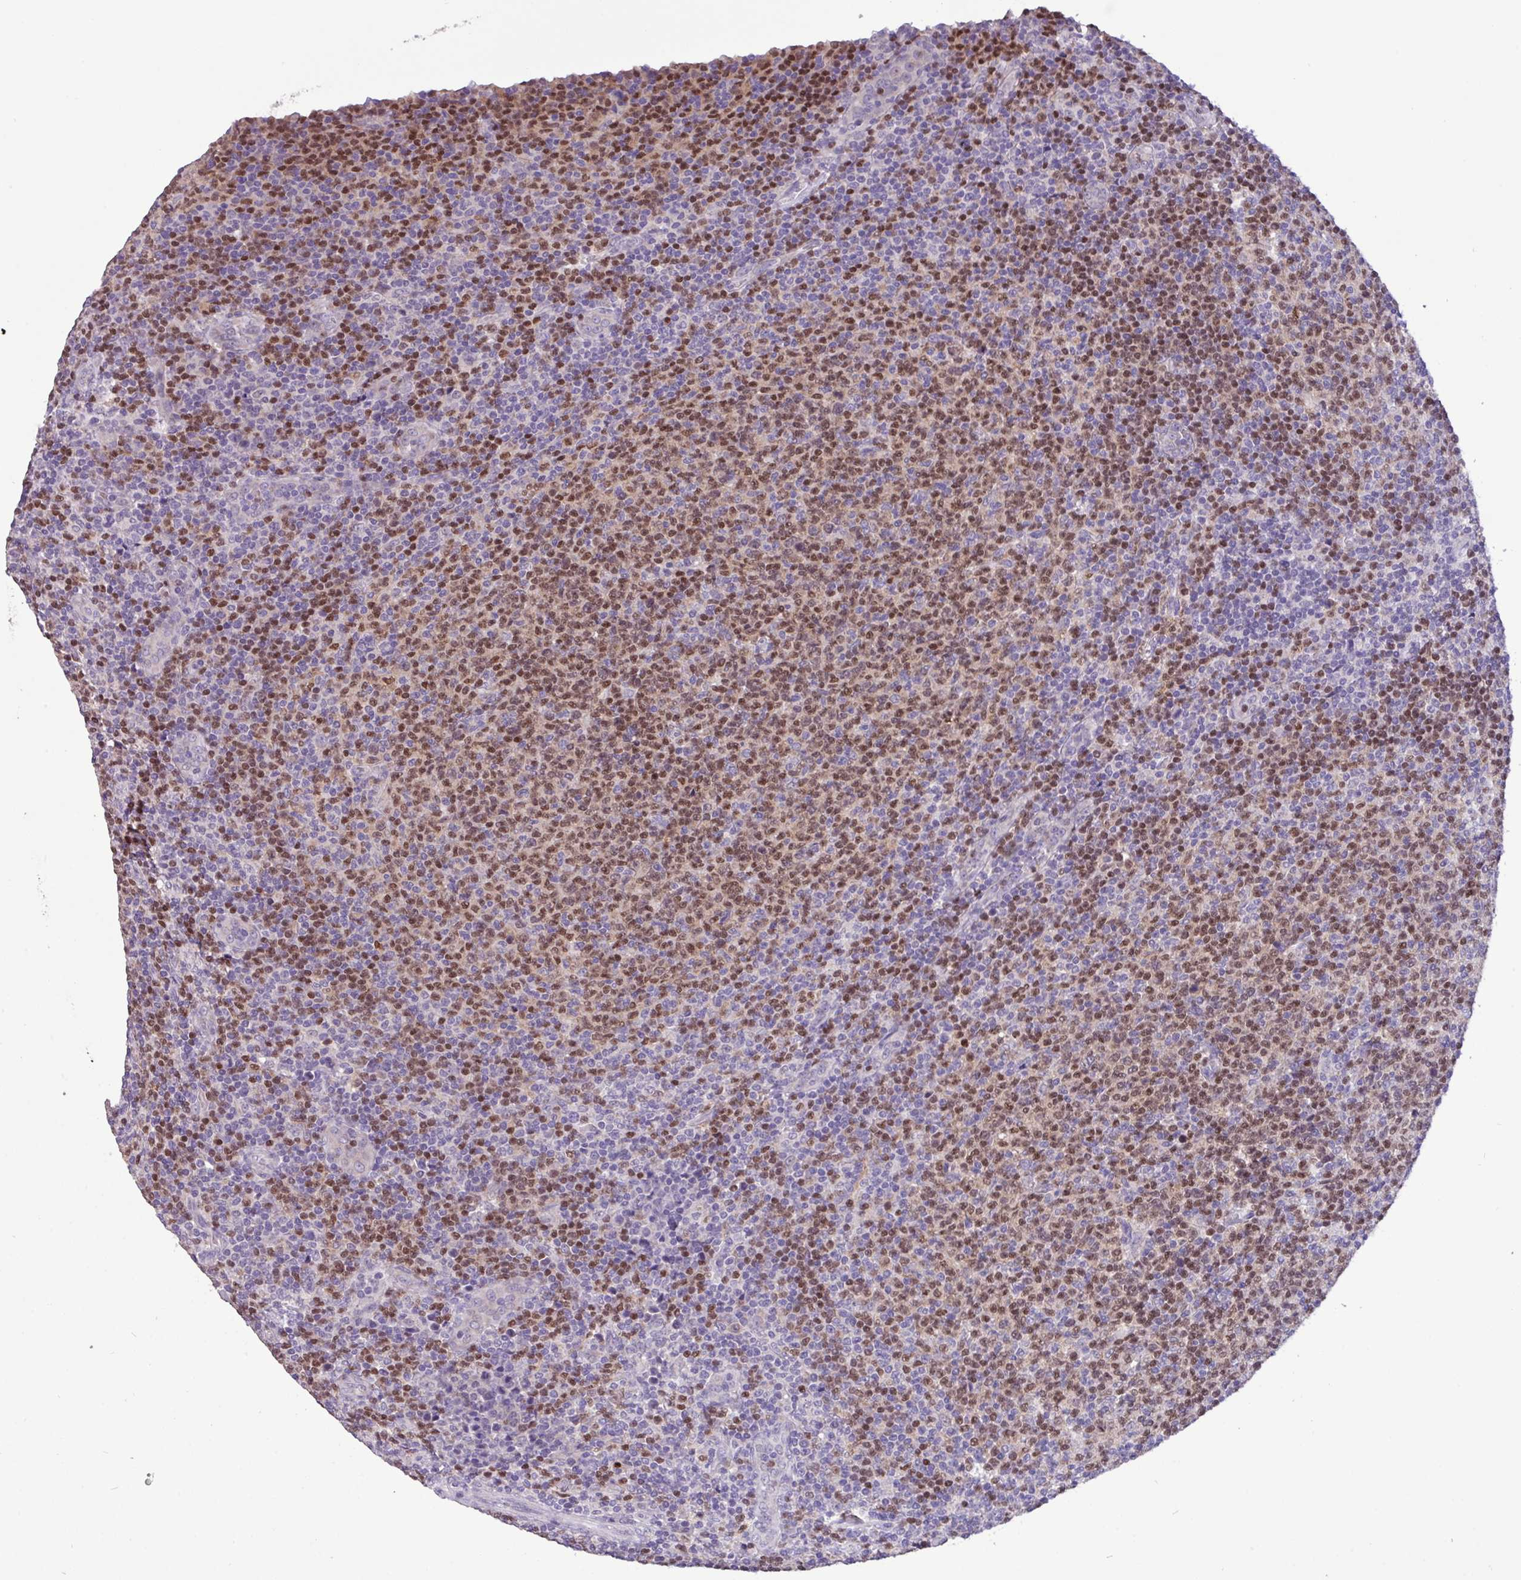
{"staining": {"intensity": "moderate", "quantity": "25%-75%", "location": "nuclear"}, "tissue": "lymphoma", "cell_type": "Tumor cells", "image_type": "cancer", "snomed": [{"axis": "morphology", "description": "Malignant lymphoma, non-Hodgkin's type, Low grade"}, {"axis": "topography", "description": "Lymph node"}], "caption": "A histopathology image of malignant lymphoma, non-Hodgkin's type (low-grade) stained for a protein shows moderate nuclear brown staining in tumor cells. The protein of interest is shown in brown color, while the nuclei are stained blue.", "gene": "PAX8", "patient": {"sex": "male", "age": 66}}